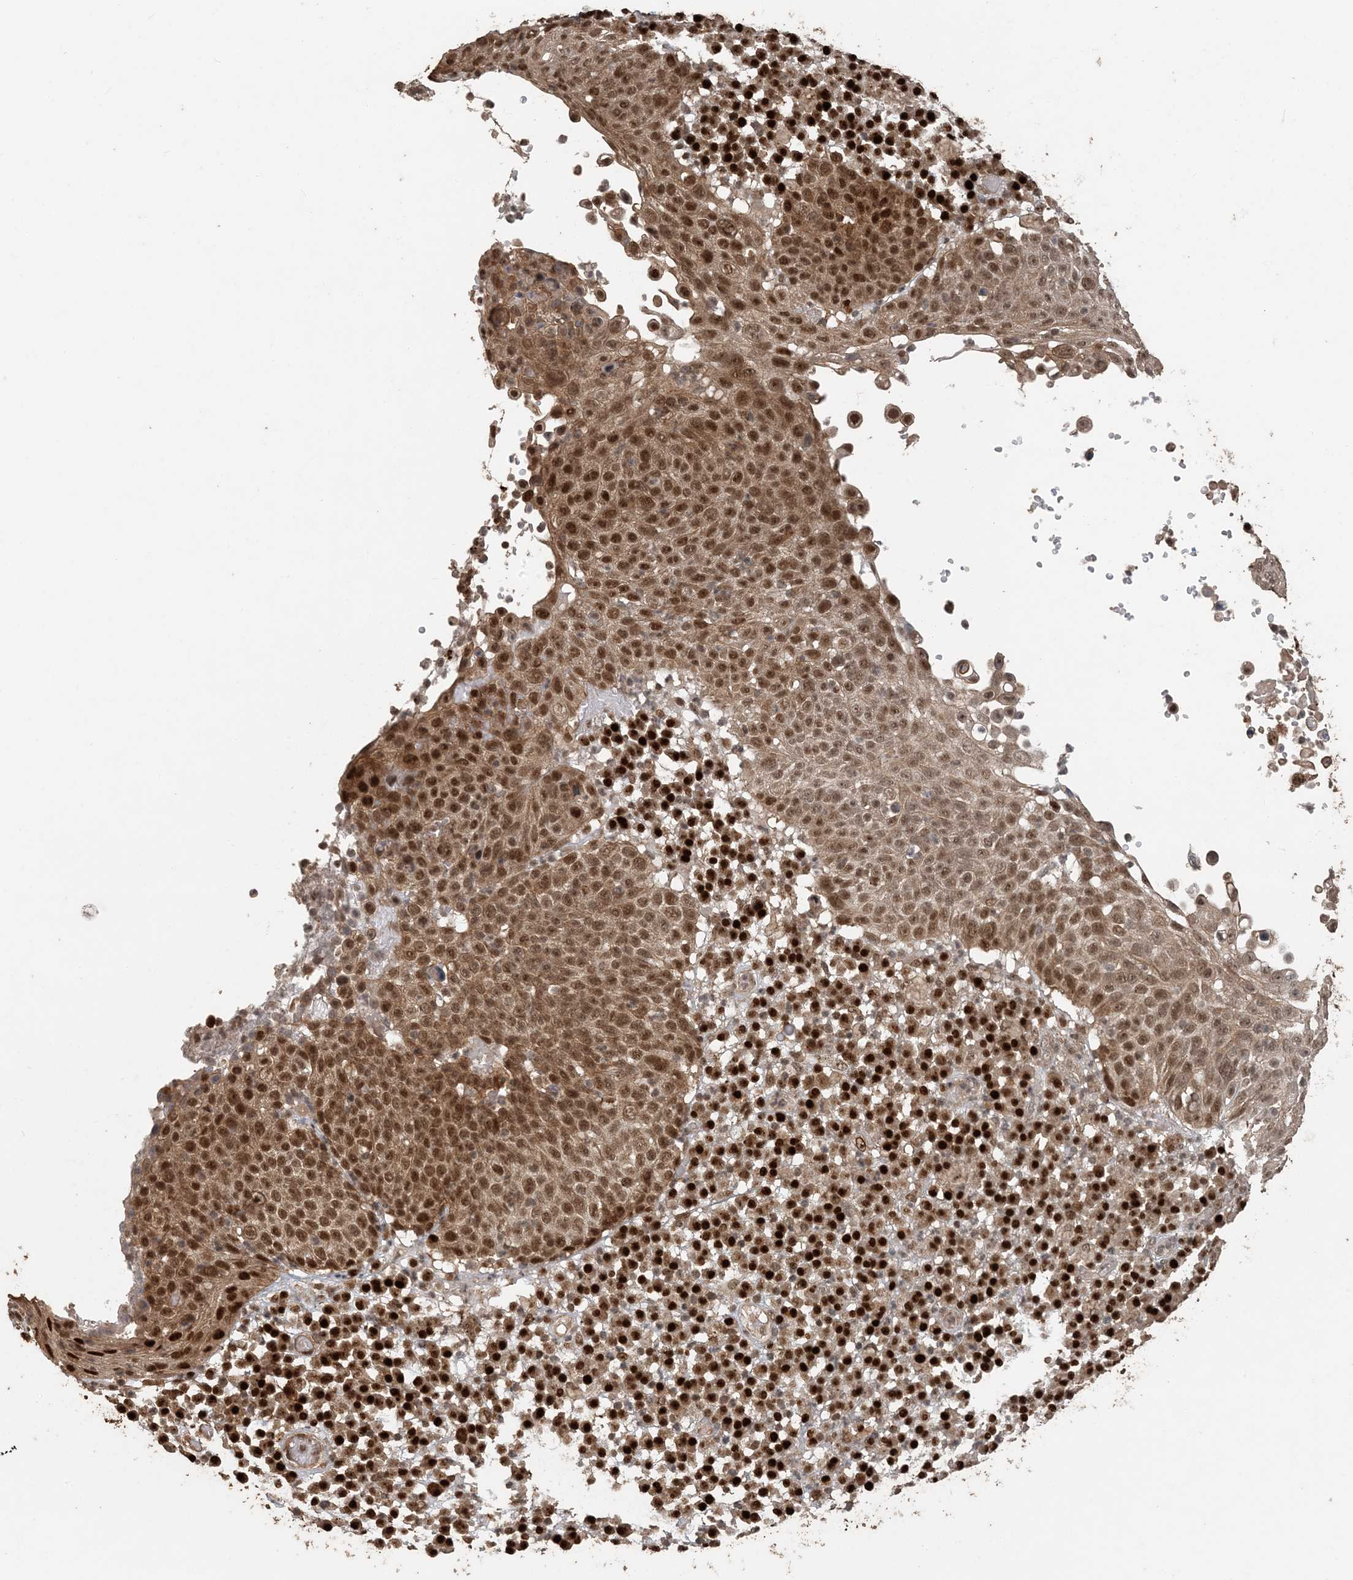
{"staining": {"intensity": "moderate", "quantity": ">75%", "location": "nuclear"}, "tissue": "skin cancer", "cell_type": "Tumor cells", "image_type": "cancer", "snomed": [{"axis": "morphology", "description": "Squamous cell carcinoma in situ, NOS"}, {"axis": "morphology", "description": "Squamous cell carcinoma, NOS"}, {"axis": "topography", "description": "Skin"}], "caption": "Immunohistochemistry (IHC) staining of skin cancer (squamous cell carcinoma), which displays medium levels of moderate nuclear staining in about >75% of tumor cells indicating moderate nuclear protein staining. The staining was performed using DAB (3,3'-diaminobenzidine) (brown) for protein detection and nuclei were counterstained in hematoxylin (blue).", "gene": "ATP13A2", "patient": {"sex": "male", "age": 93}}